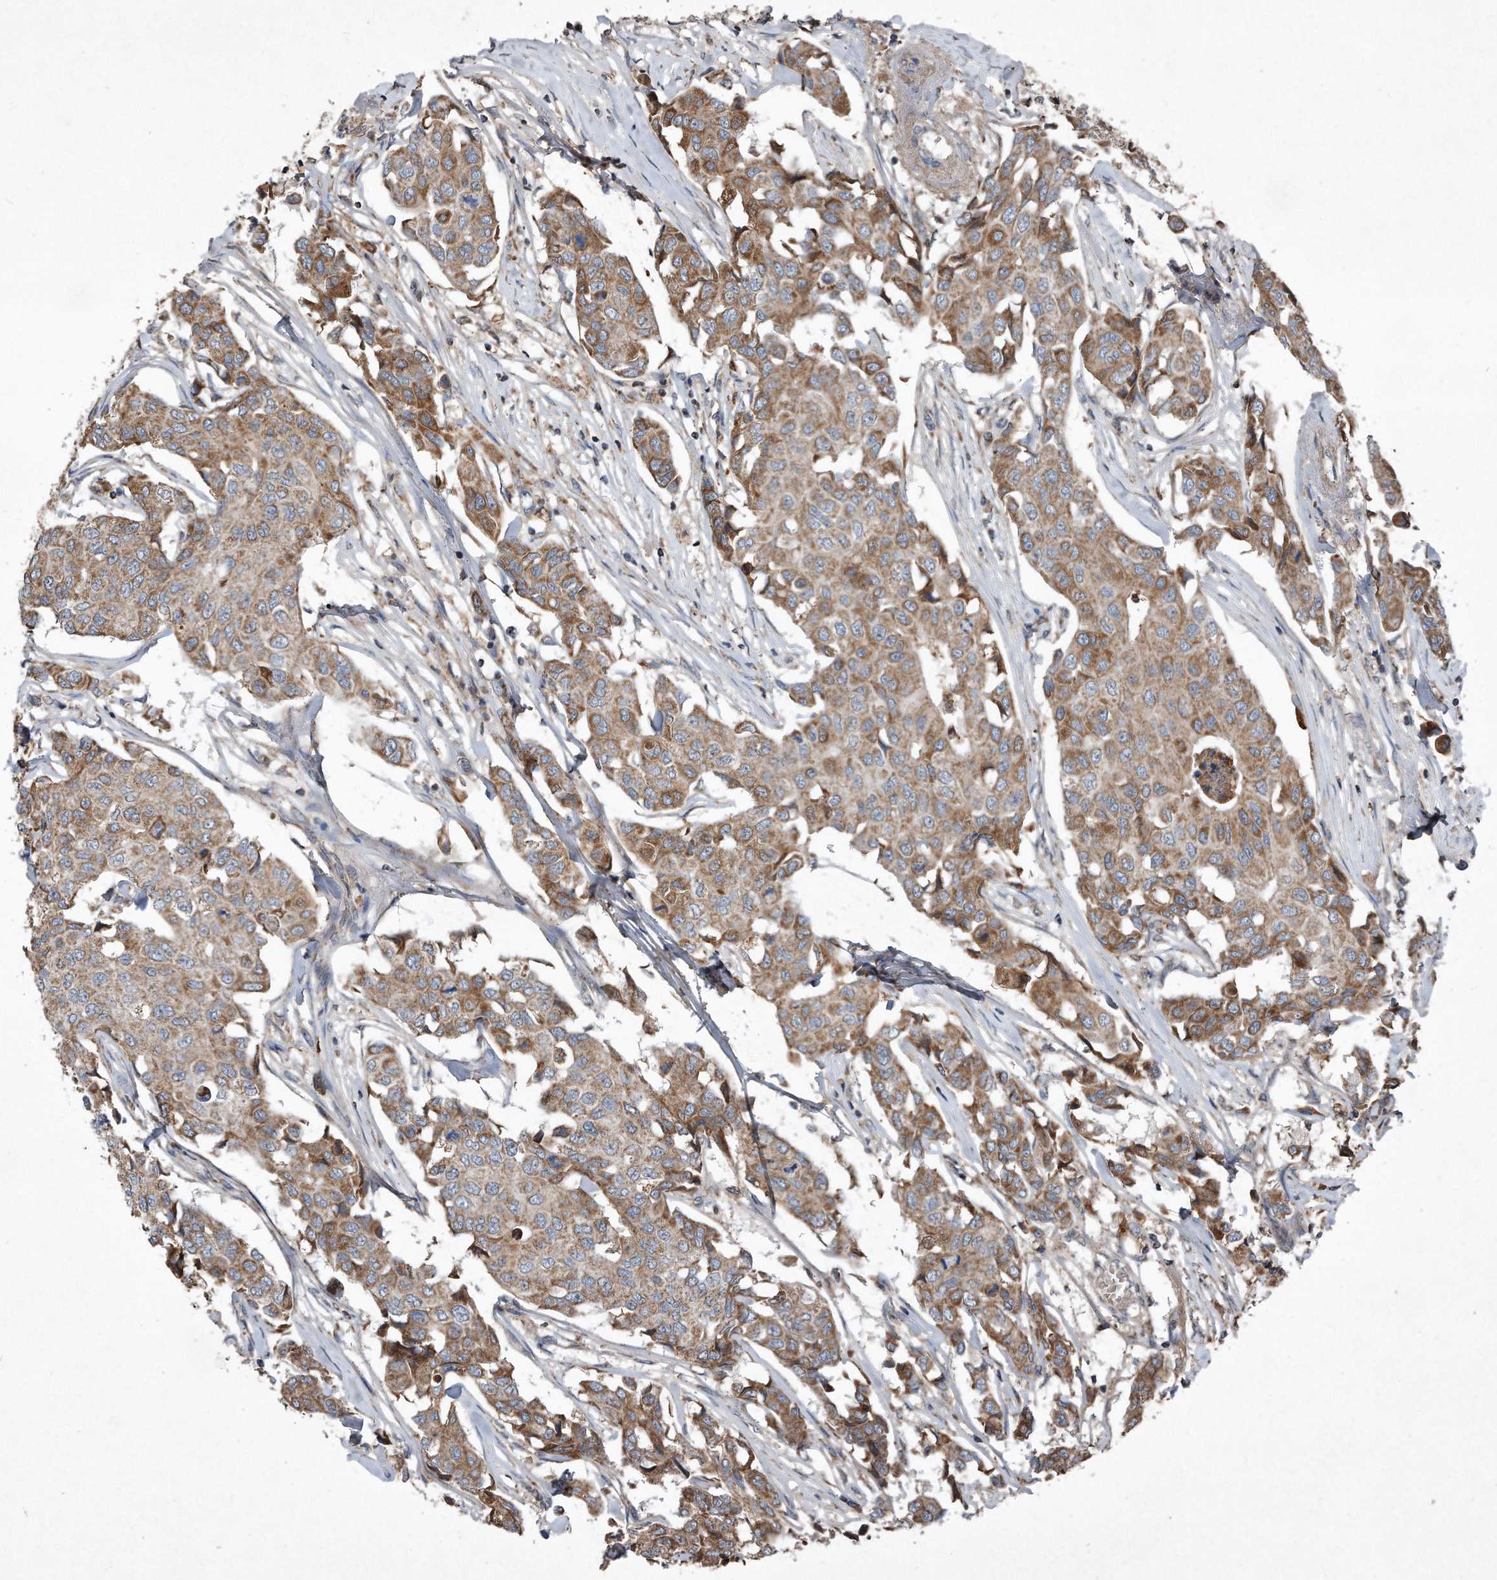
{"staining": {"intensity": "moderate", "quantity": ">75%", "location": "cytoplasmic/membranous"}, "tissue": "breast cancer", "cell_type": "Tumor cells", "image_type": "cancer", "snomed": [{"axis": "morphology", "description": "Duct carcinoma"}, {"axis": "topography", "description": "Breast"}], "caption": "Approximately >75% of tumor cells in breast cancer (invasive ductal carcinoma) reveal moderate cytoplasmic/membranous protein expression as visualized by brown immunohistochemical staining.", "gene": "SDHA", "patient": {"sex": "female", "age": 80}}